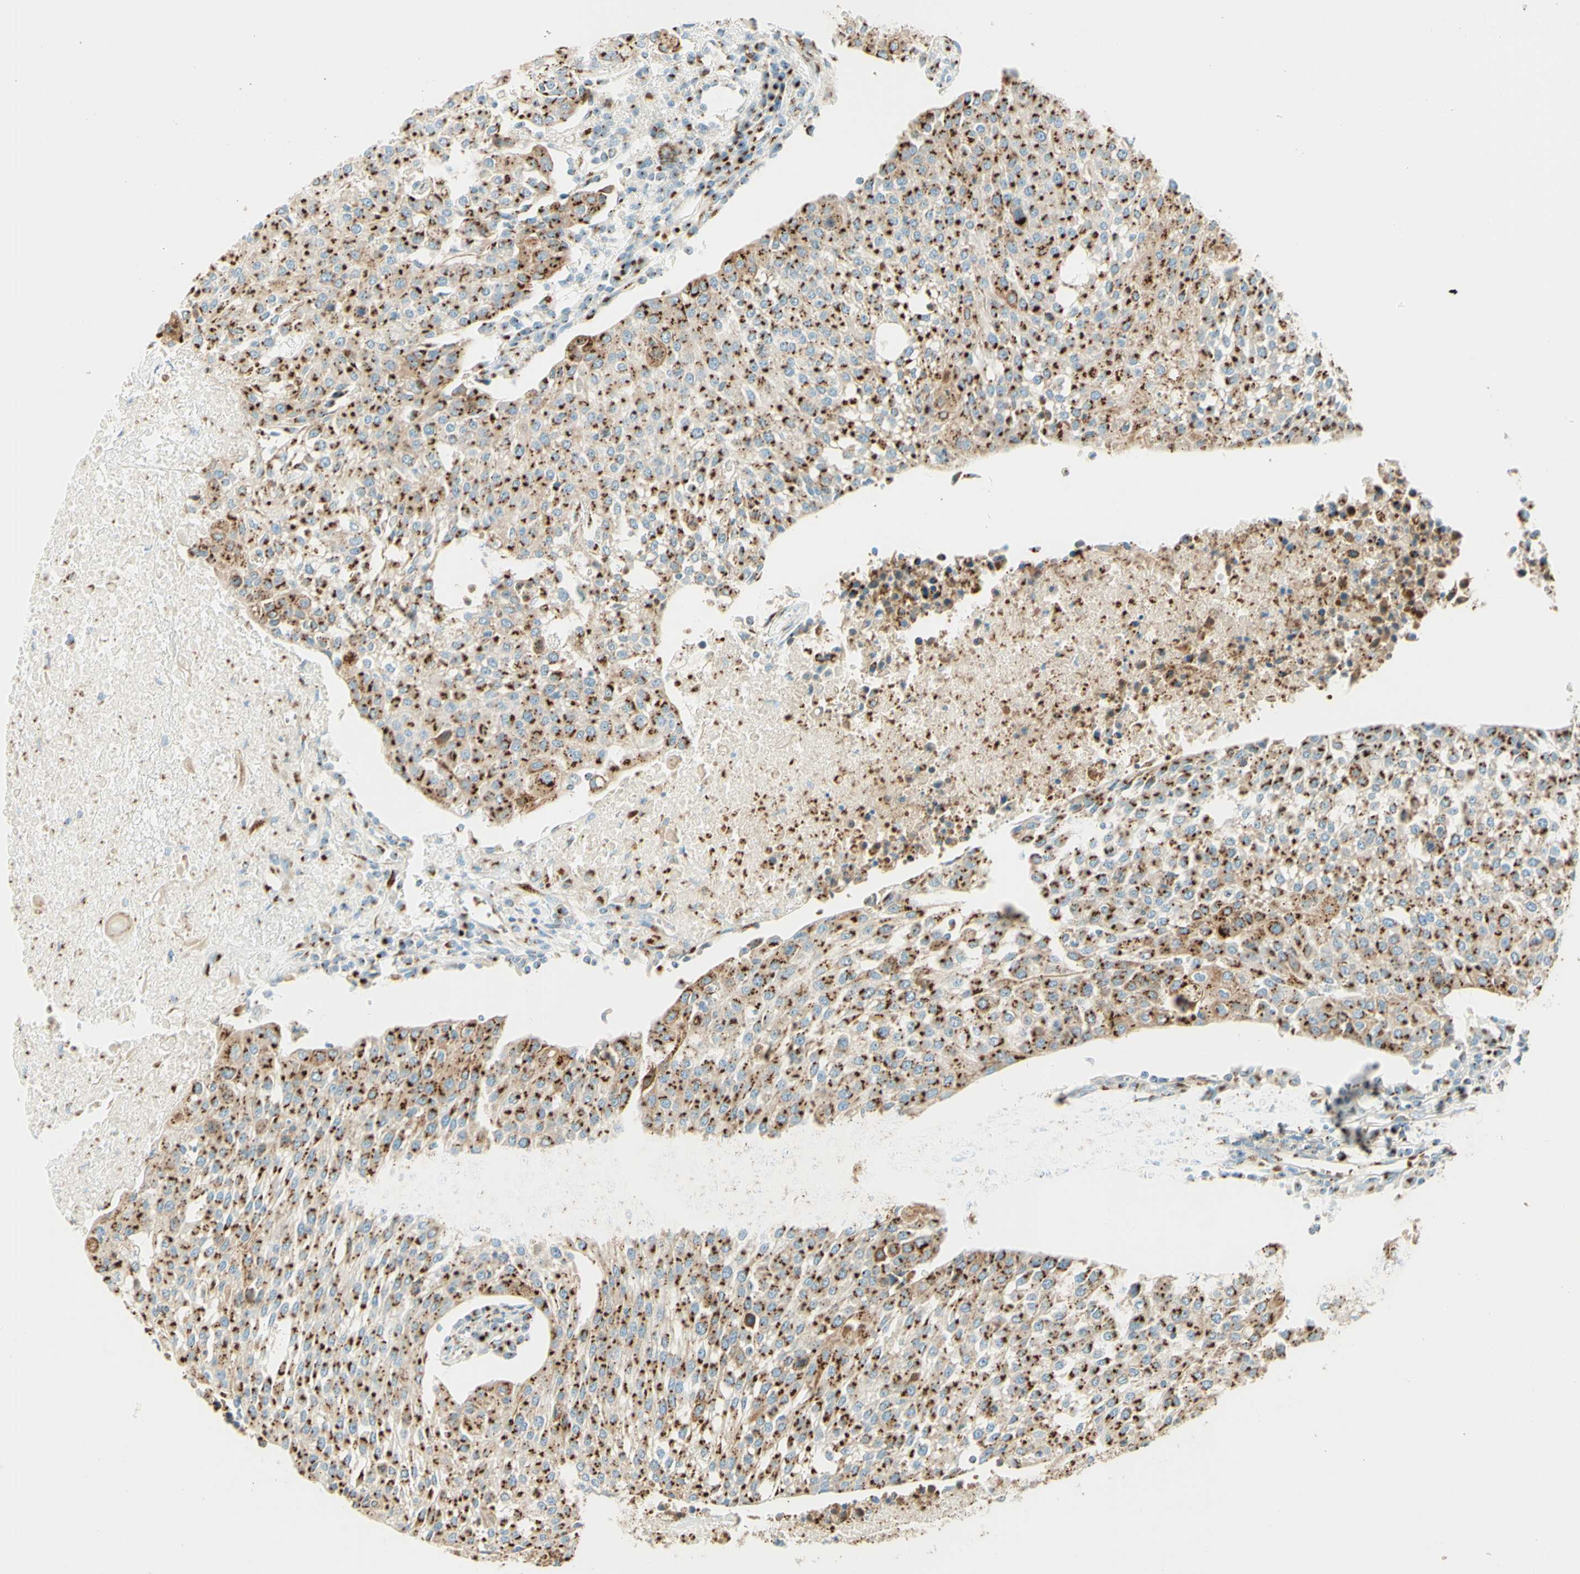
{"staining": {"intensity": "strong", "quantity": ">75%", "location": "cytoplasmic/membranous"}, "tissue": "urothelial cancer", "cell_type": "Tumor cells", "image_type": "cancer", "snomed": [{"axis": "morphology", "description": "Urothelial carcinoma, High grade"}, {"axis": "topography", "description": "Urinary bladder"}], "caption": "Immunohistochemistry (IHC) (DAB) staining of urothelial carcinoma (high-grade) reveals strong cytoplasmic/membranous protein positivity in about >75% of tumor cells. (Brightfield microscopy of DAB IHC at high magnification).", "gene": "GOLGB1", "patient": {"sex": "female", "age": 85}}